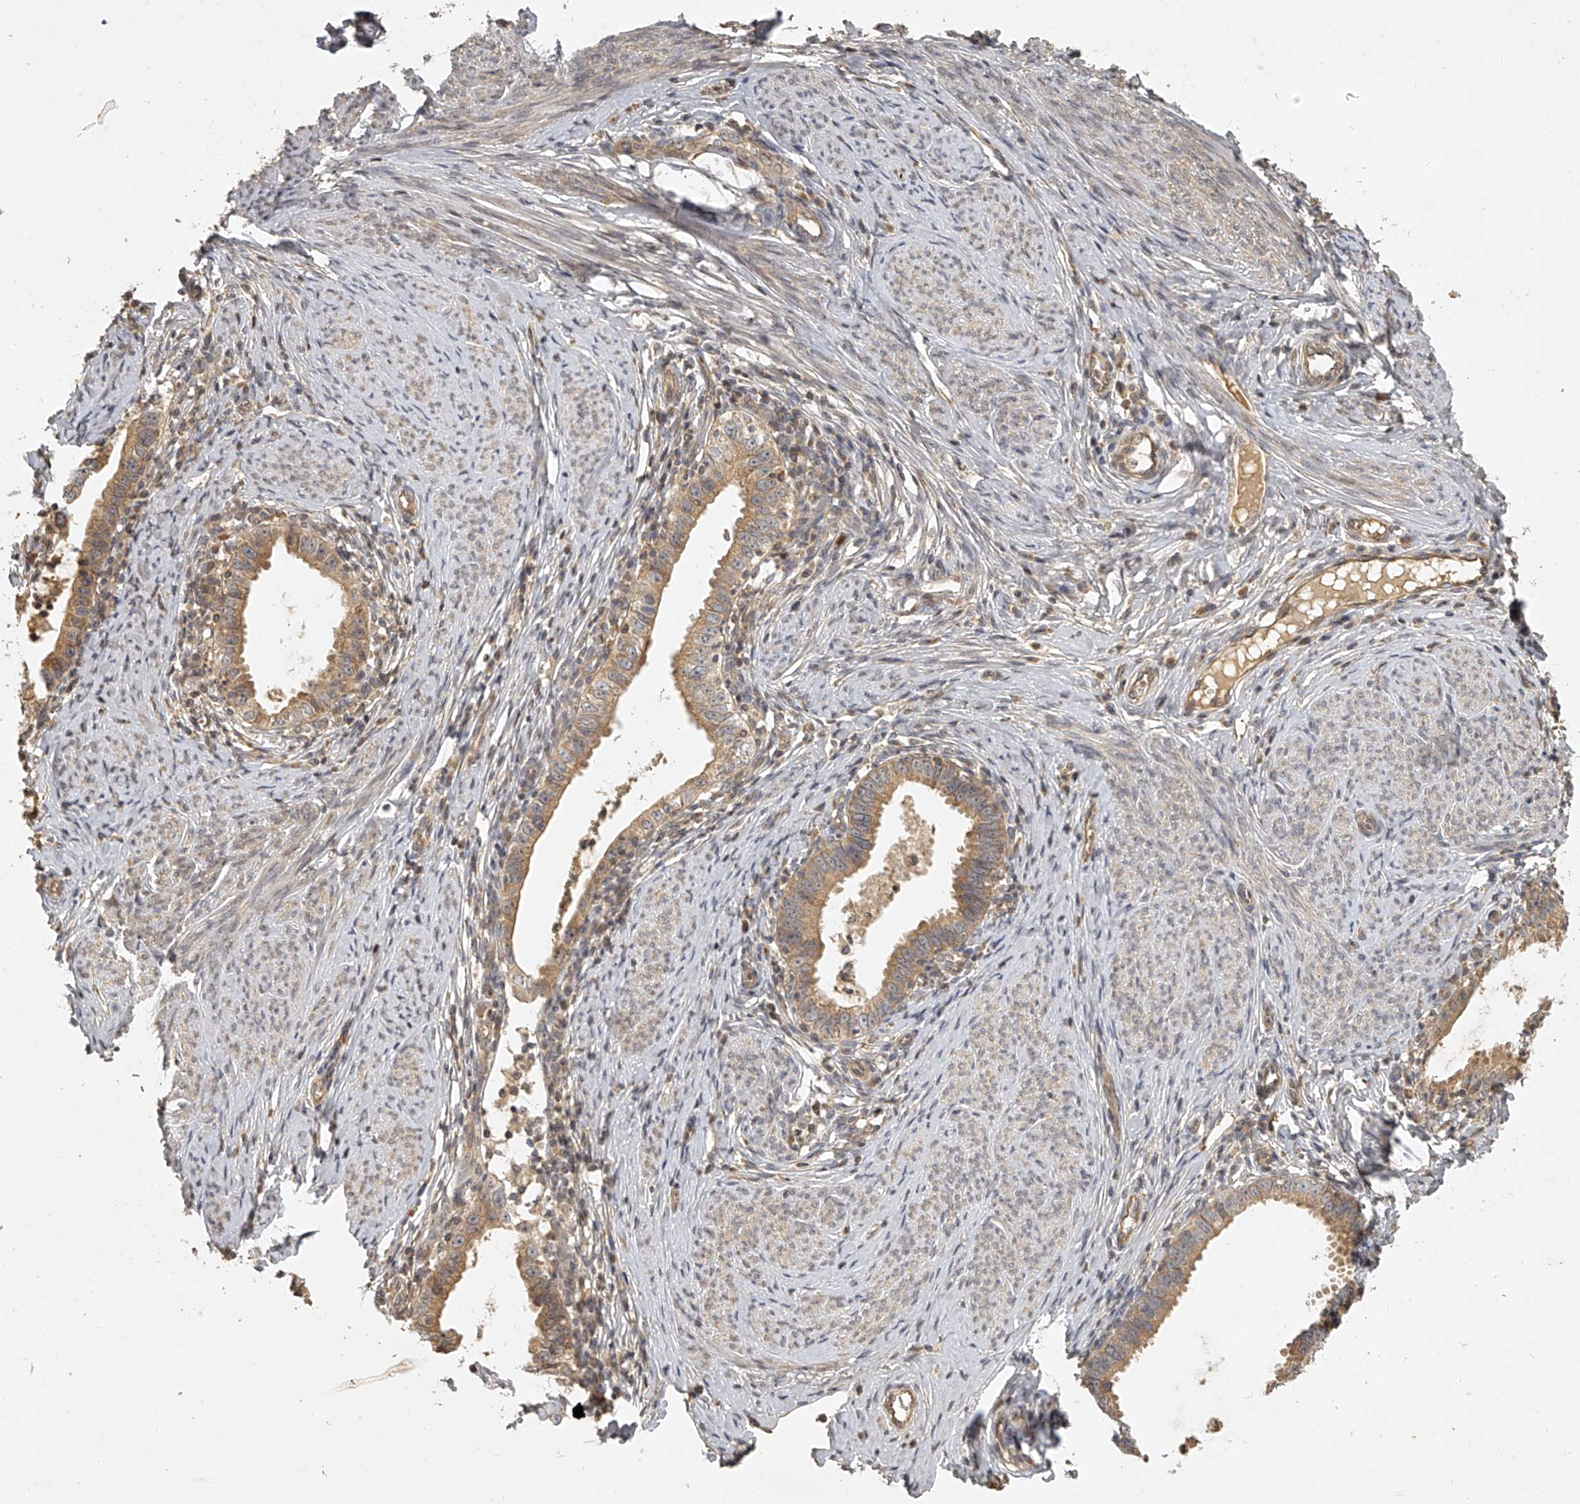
{"staining": {"intensity": "moderate", "quantity": ">75%", "location": "cytoplasmic/membranous"}, "tissue": "cervical cancer", "cell_type": "Tumor cells", "image_type": "cancer", "snomed": [{"axis": "morphology", "description": "Adenocarcinoma, NOS"}, {"axis": "topography", "description": "Cervix"}], "caption": "This is an image of immunohistochemistry (IHC) staining of adenocarcinoma (cervical), which shows moderate staining in the cytoplasmic/membranous of tumor cells.", "gene": "NFS1", "patient": {"sex": "female", "age": 36}}